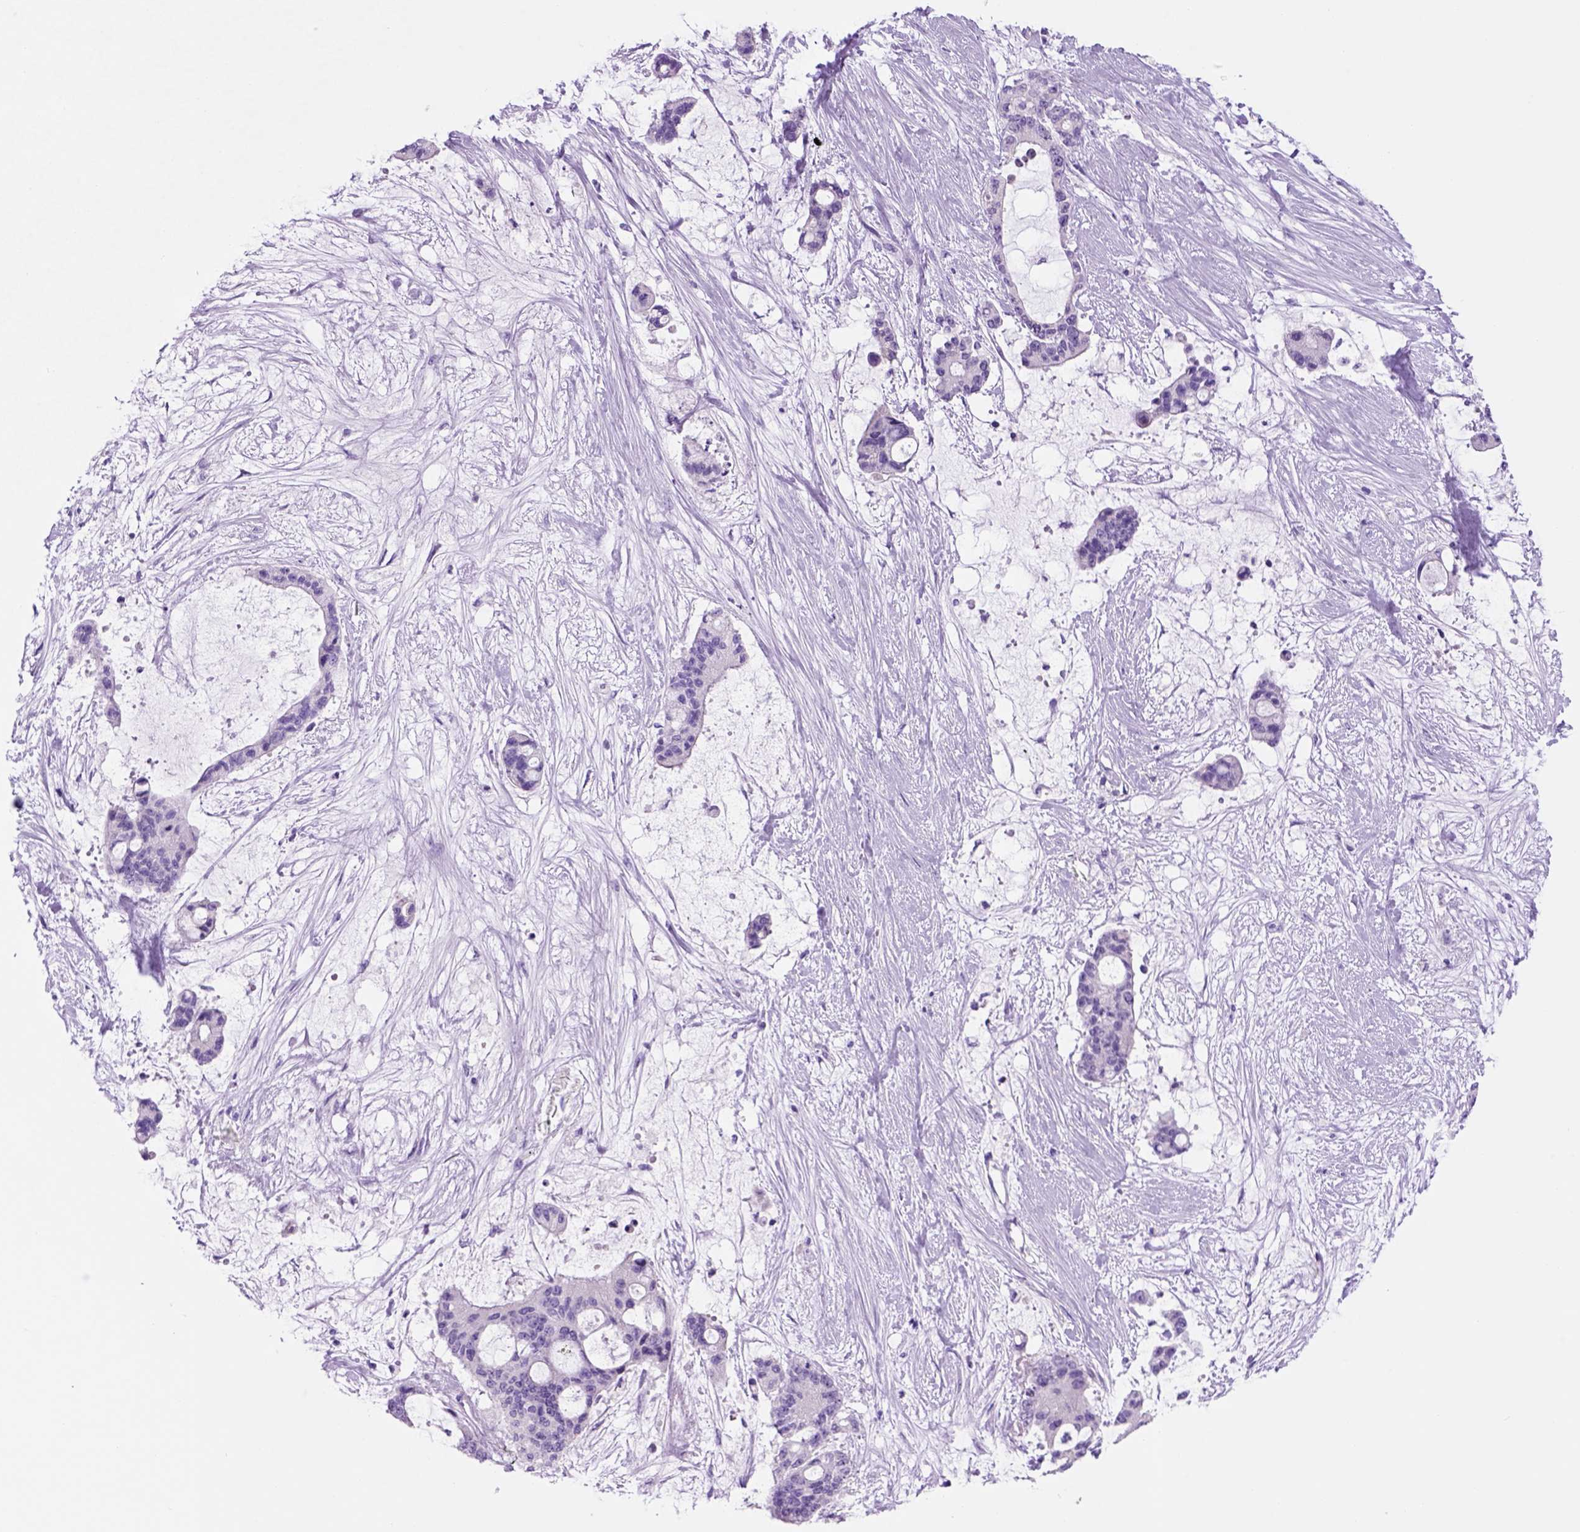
{"staining": {"intensity": "negative", "quantity": "none", "location": "none"}, "tissue": "liver cancer", "cell_type": "Tumor cells", "image_type": "cancer", "snomed": [{"axis": "morphology", "description": "Normal tissue, NOS"}, {"axis": "morphology", "description": "Cholangiocarcinoma"}, {"axis": "topography", "description": "Liver"}, {"axis": "topography", "description": "Peripheral nerve tissue"}], "caption": "IHC of liver cancer shows no expression in tumor cells.", "gene": "HHIPL2", "patient": {"sex": "female", "age": 73}}